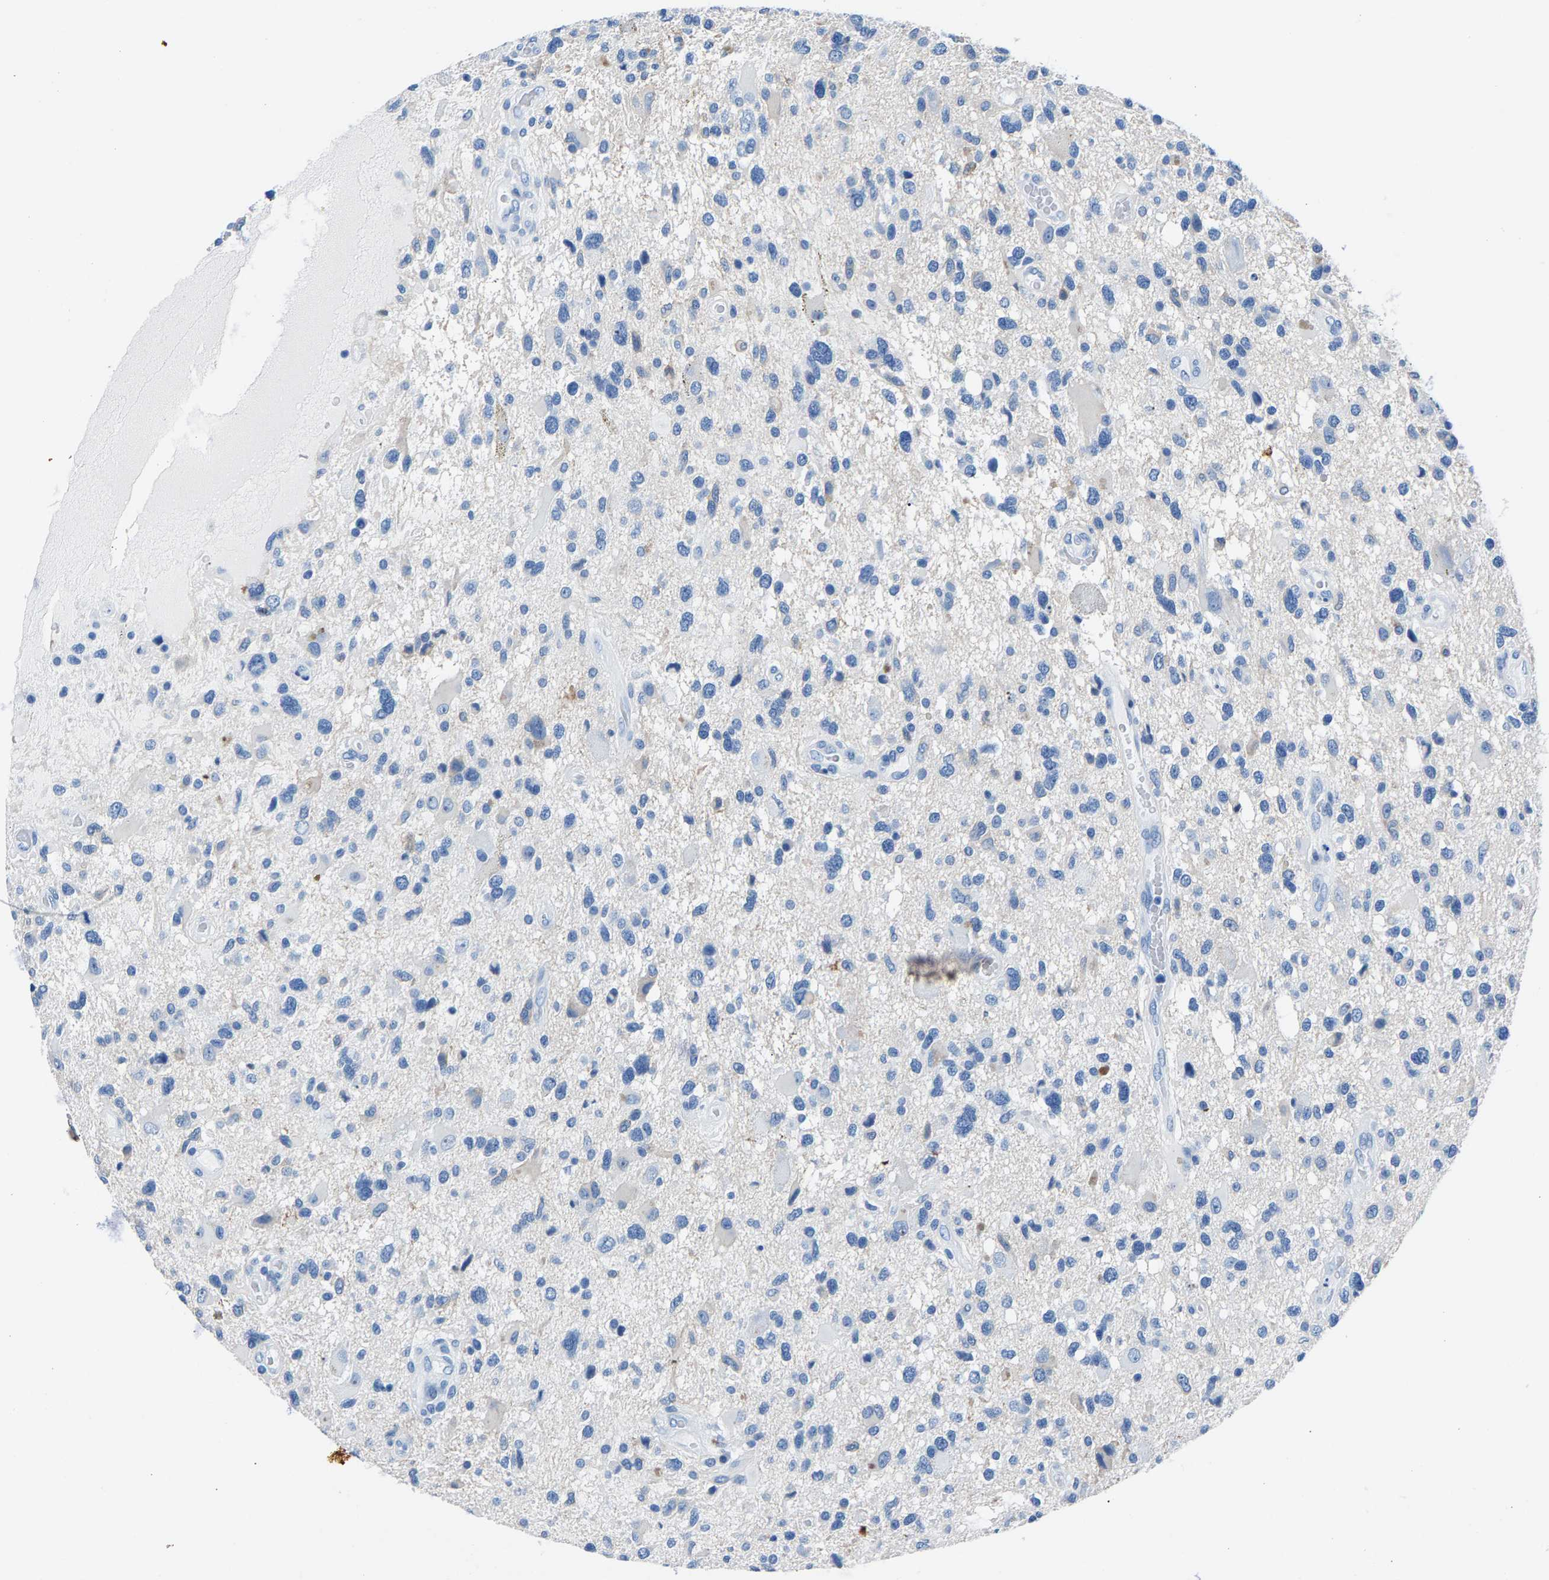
{"staining": {"intensity": "negative", "quantity": "none", "location": "none"}, "tissue": "glioma", "cell_type": "Tumor cells", "image_type": "cancer", "snomed": [{"axis": "morphology", "description": "Glioma, malignant, High grade"}, {"axis": "topography", "description": "Brain"}], "caption": "This image is of glioma stained with immunohistochemistry to label a protein in brown with the nuclei are counter-stained blue. There is no staining in tumor cells.", "gene": "CPS1", "patient": {"sex": "male", "age": 33}}